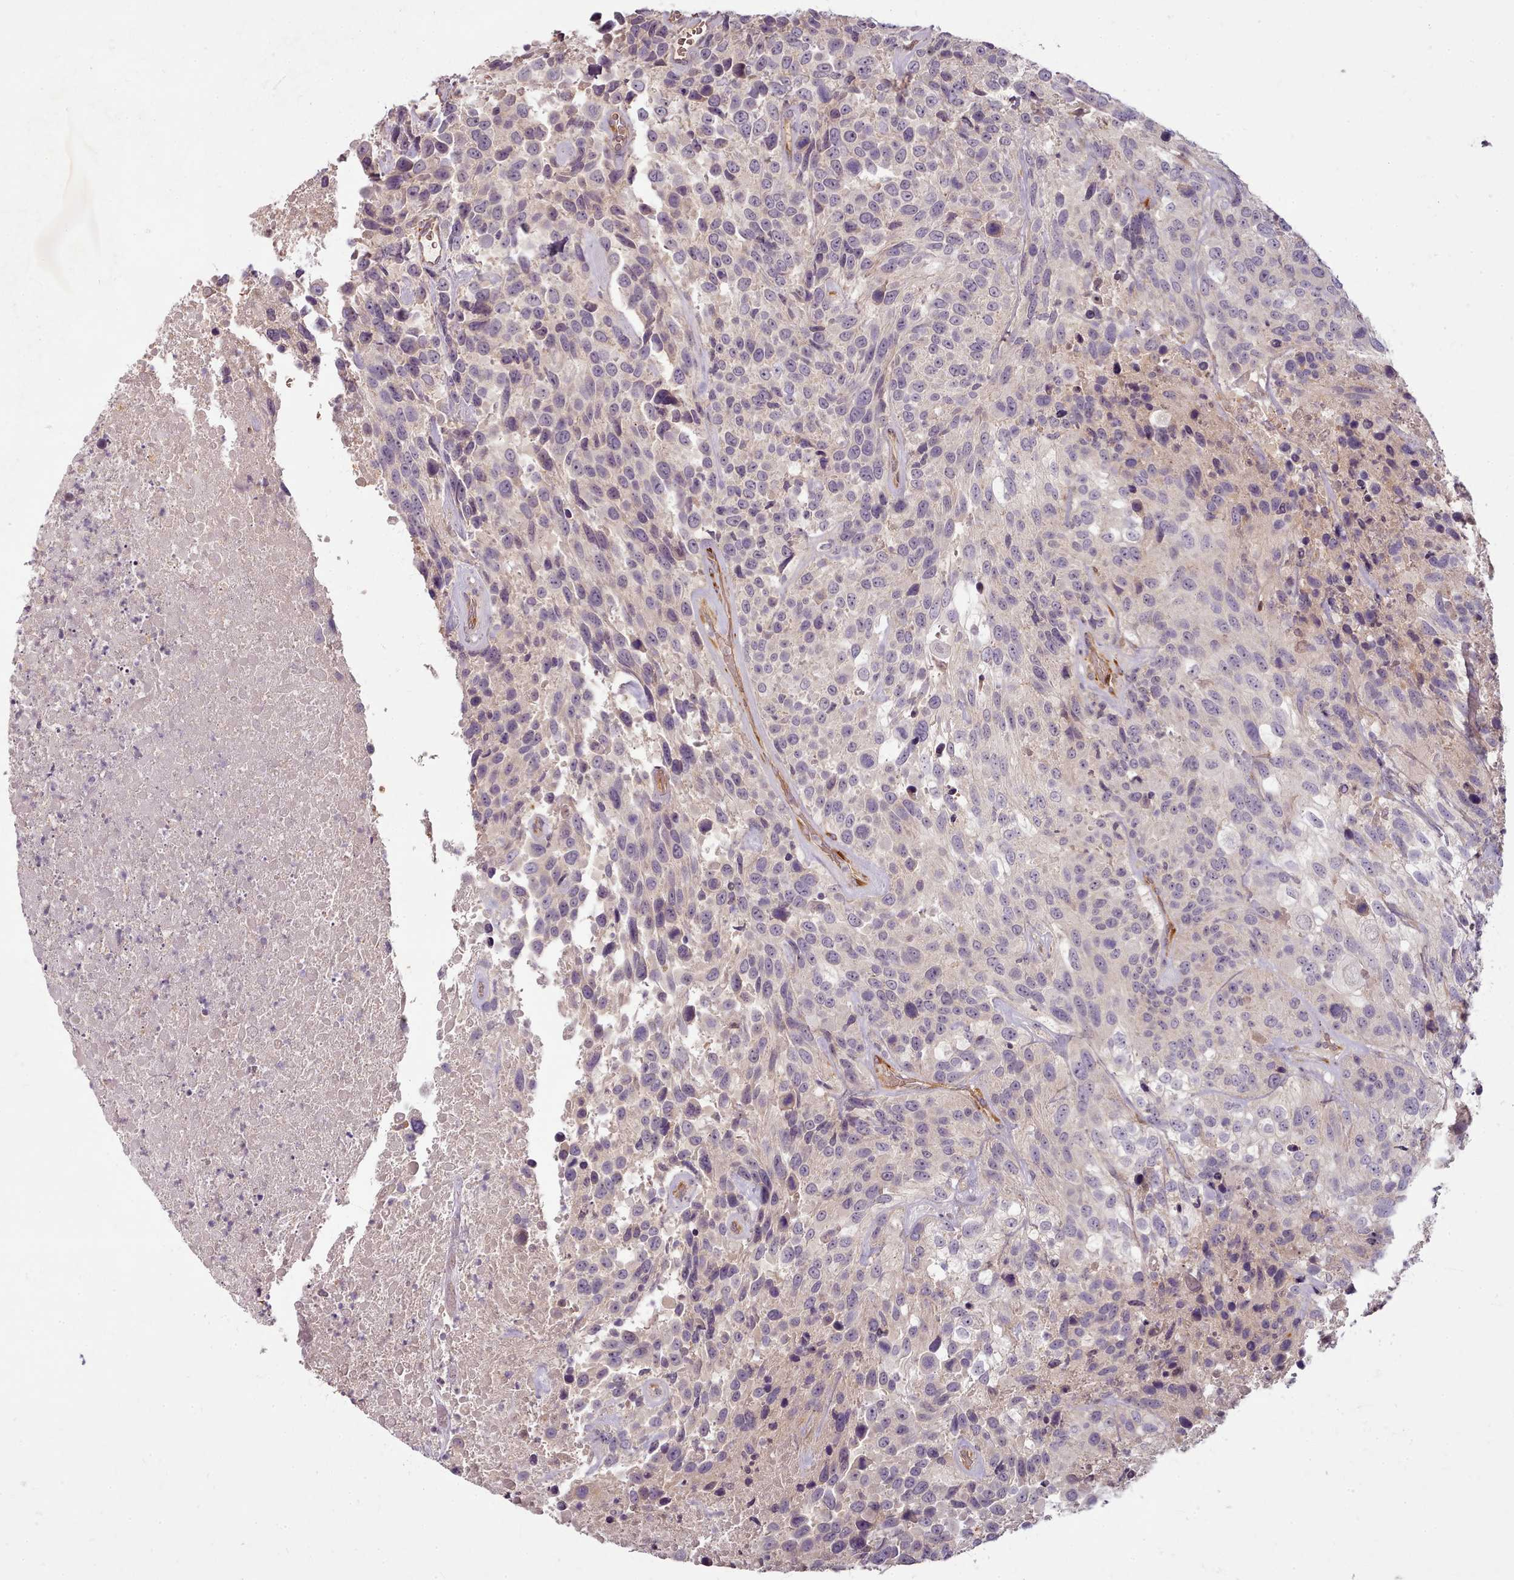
{"staining": {"intensity": "negative", "quantity": "none", "location": "none"}, "tissue": "urothelial cancer", "cell_type": "Tumor cells", "image_type": "cancer", "snomed": [{"axis": "morphology", "description": "Urothelial carcinoma, High grade"}, {"axis": "topography", "description": "Urinary bladder"}], "caption": "Tumor cells show no significant protein expression in urothelial cancer.", "gene": "C1QTNF5", "patient": {"sex": "female", "age": 70}}